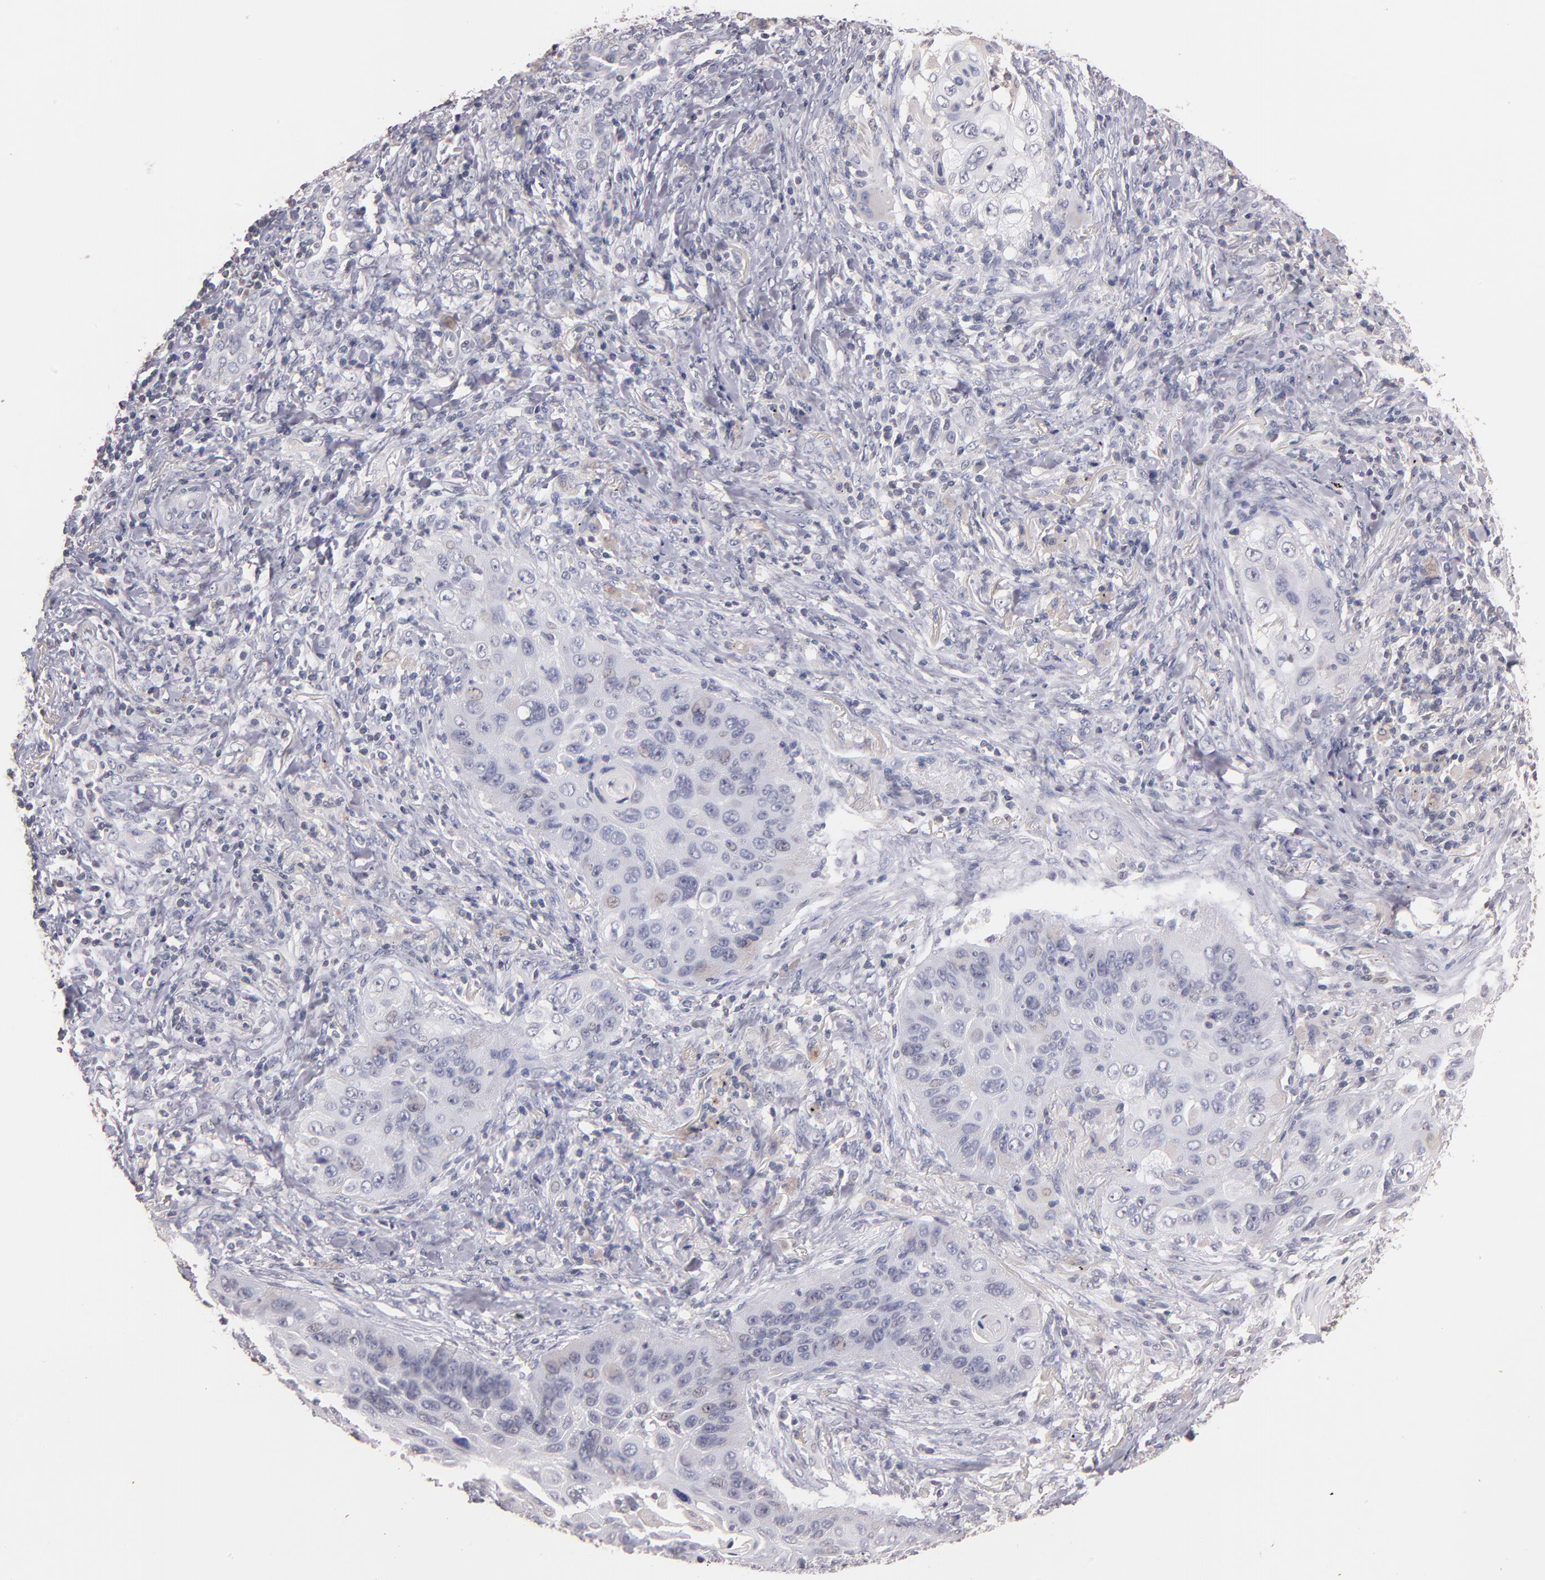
{"staining": {"intensity": "negative", "quantity": "none", "location": "none"}, "tissue": "lung cancer", "cell_type": "Tumor cells", "image_type": "cancer", "snomed": [{"axis": "morphology", "description": "Squamous cell carcinoma, NOS"}, {"axis": "topography", "description": "Lung"}], "caption": "Immunohistochemical staining of lung cancer displays no significant expression in tumor cells.", "gene": "SOX10", "patient": {"sex": "female", "age": 67}}